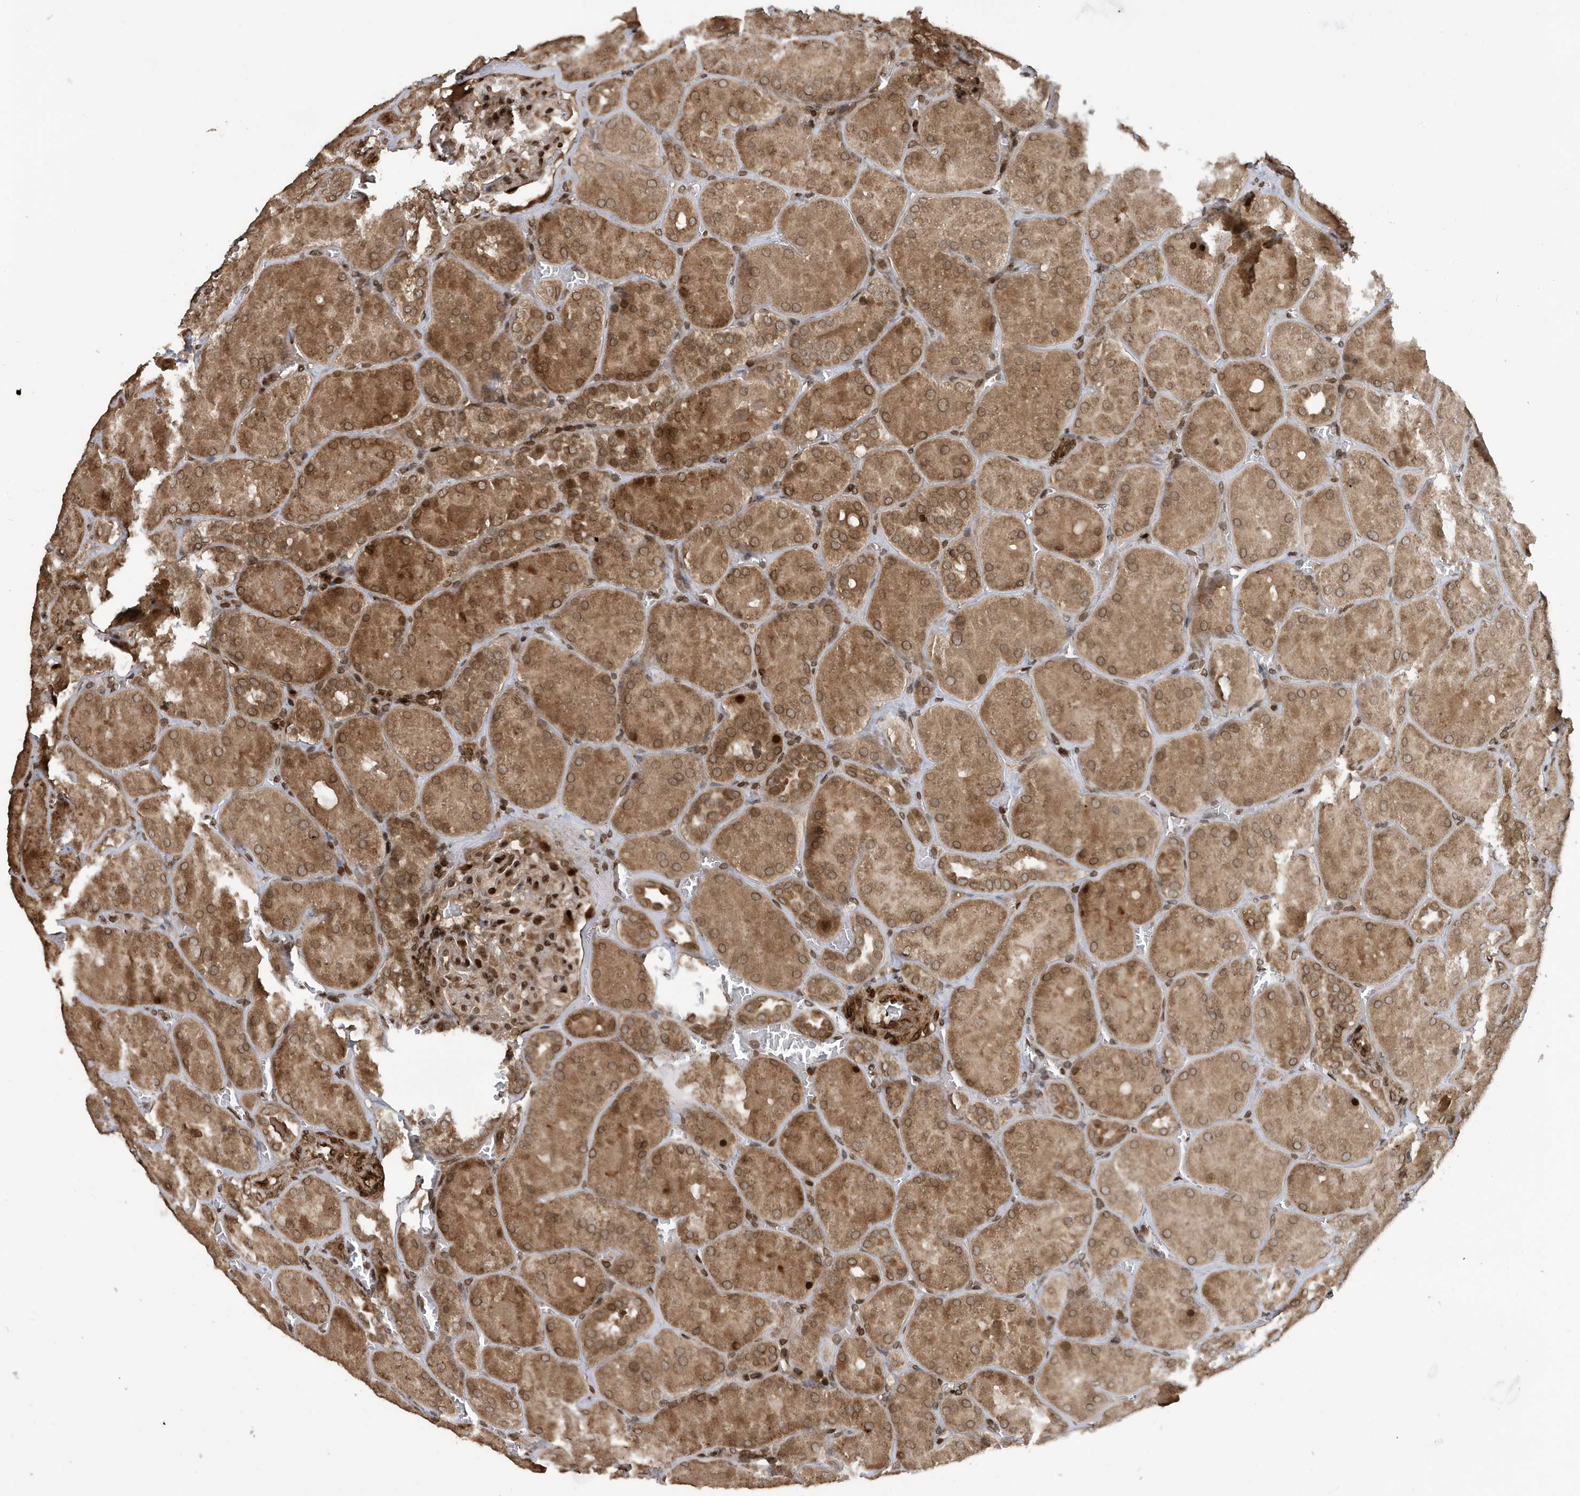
{"staining": {"intensity": "strong", "quantity": ">75%", "location": "nuclear"}, "tissue": "kidney", "cell_type": "Cells in glomeruli", "image_type": "normal", "snomed": [{"axis": "morphology", "description": "Normal tissue, NOS"}, {"axis": "topography", "description": "Kidney"}], "caption": "This histopathology image displays immunohistochemistry staining of normal kidney, with high strong nuclear positivity in about >75% of cells in glomeruli.", "gene": "DUSP18", "patient": {"sex": "male", "age": 28}}